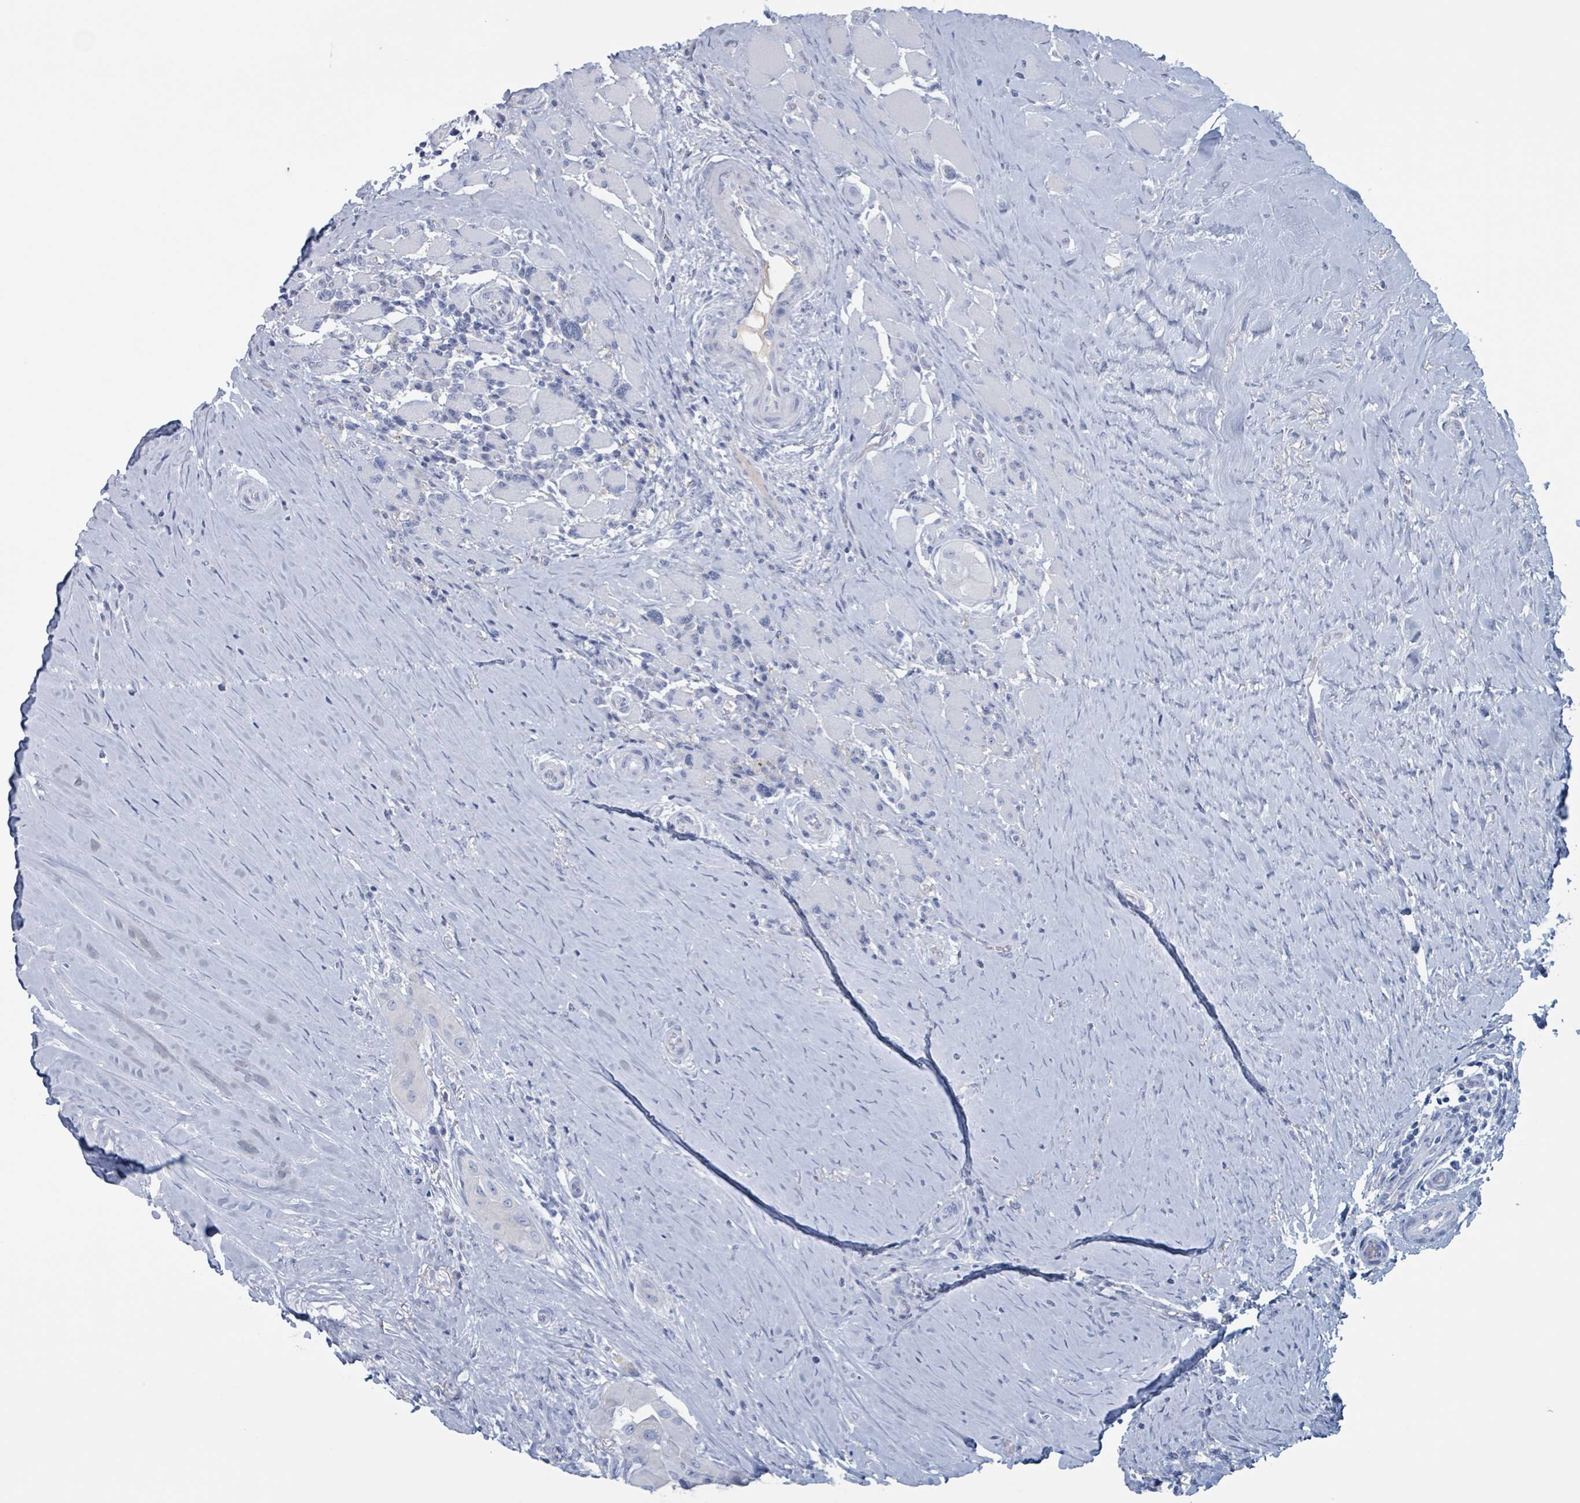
{"staining": {"intensity": "negative", "quantity": "none", "location": "none"}, "tissue": "thyroid cancer", "cell_type": "Tumor cells", "image_type": "cancer", "snomed": [{"axis": "morphology", "description": "Papillary adenocarcinoma, NOS"}, {"axis": "topography", "description": "Thyroid gland"}], "caption": "High power microscopy image of an immunohistochemistry (IHC) micrograph of papillary adenocarcinoma (thyroid), revealing no significant expression in tumor cells.", "gene": "KLK4", "patient": {"sex": "female", "age": 59}}